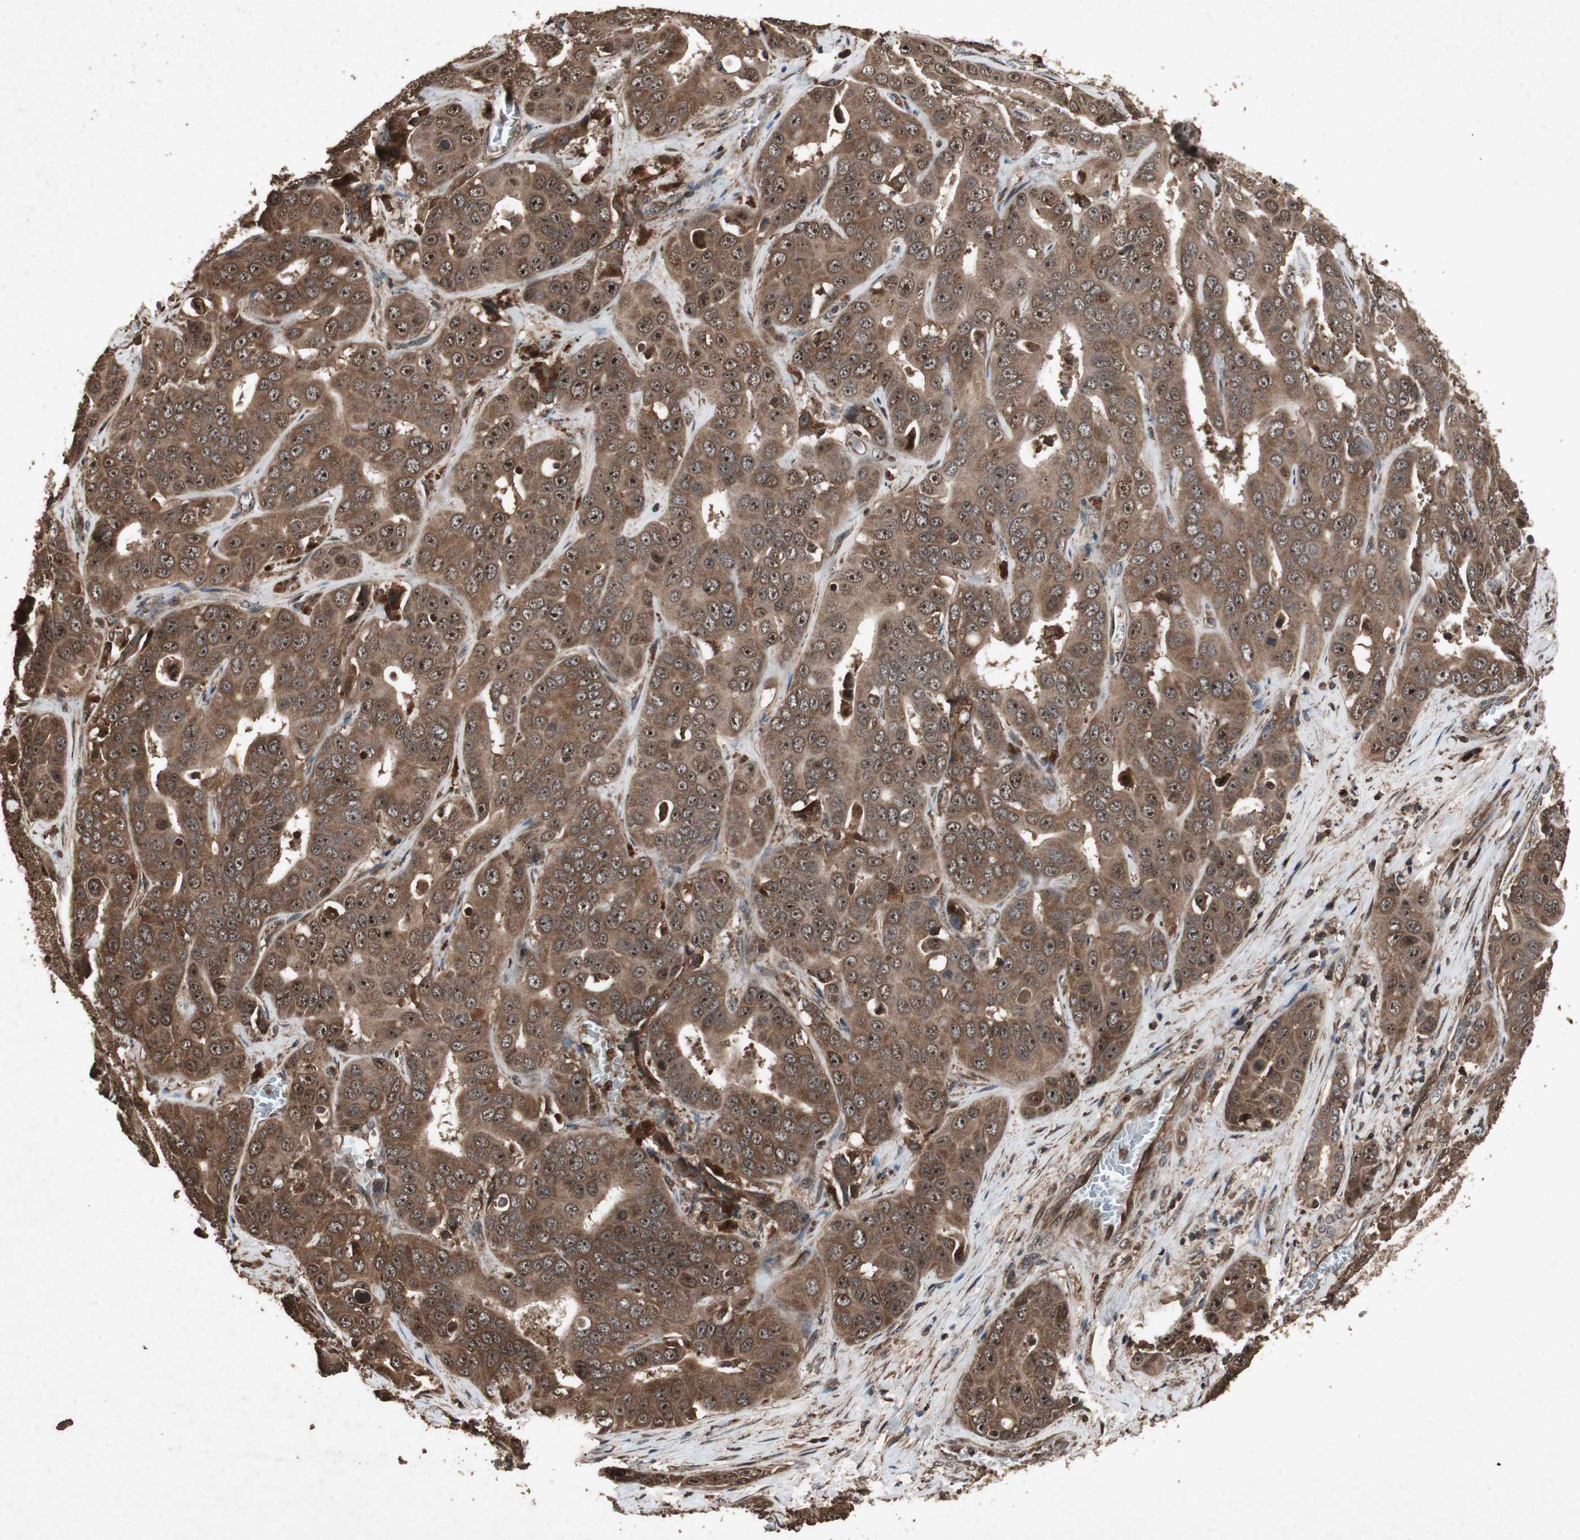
{"staining": {"intensity": "strong", "quantity": ">75%", "location": "cytoplasmic/membranous"}, "tissue": "liver cancer", "cell_type": "Tumor cells", "image_type": "cancer", "snomed": [{"axis": "morphology", "description": "Cholangiocarcinoma"}, {"axis": "topography", "description": "Liver"}], "caption": "Immunohistochemical staining of human liver cancer exhibits high levels of strong cytoplasmic/membranous expression in approximately >75% of tumor cells.", "gene": "LAMTOR5", "patient": {"sex": "female", "age": 52}}